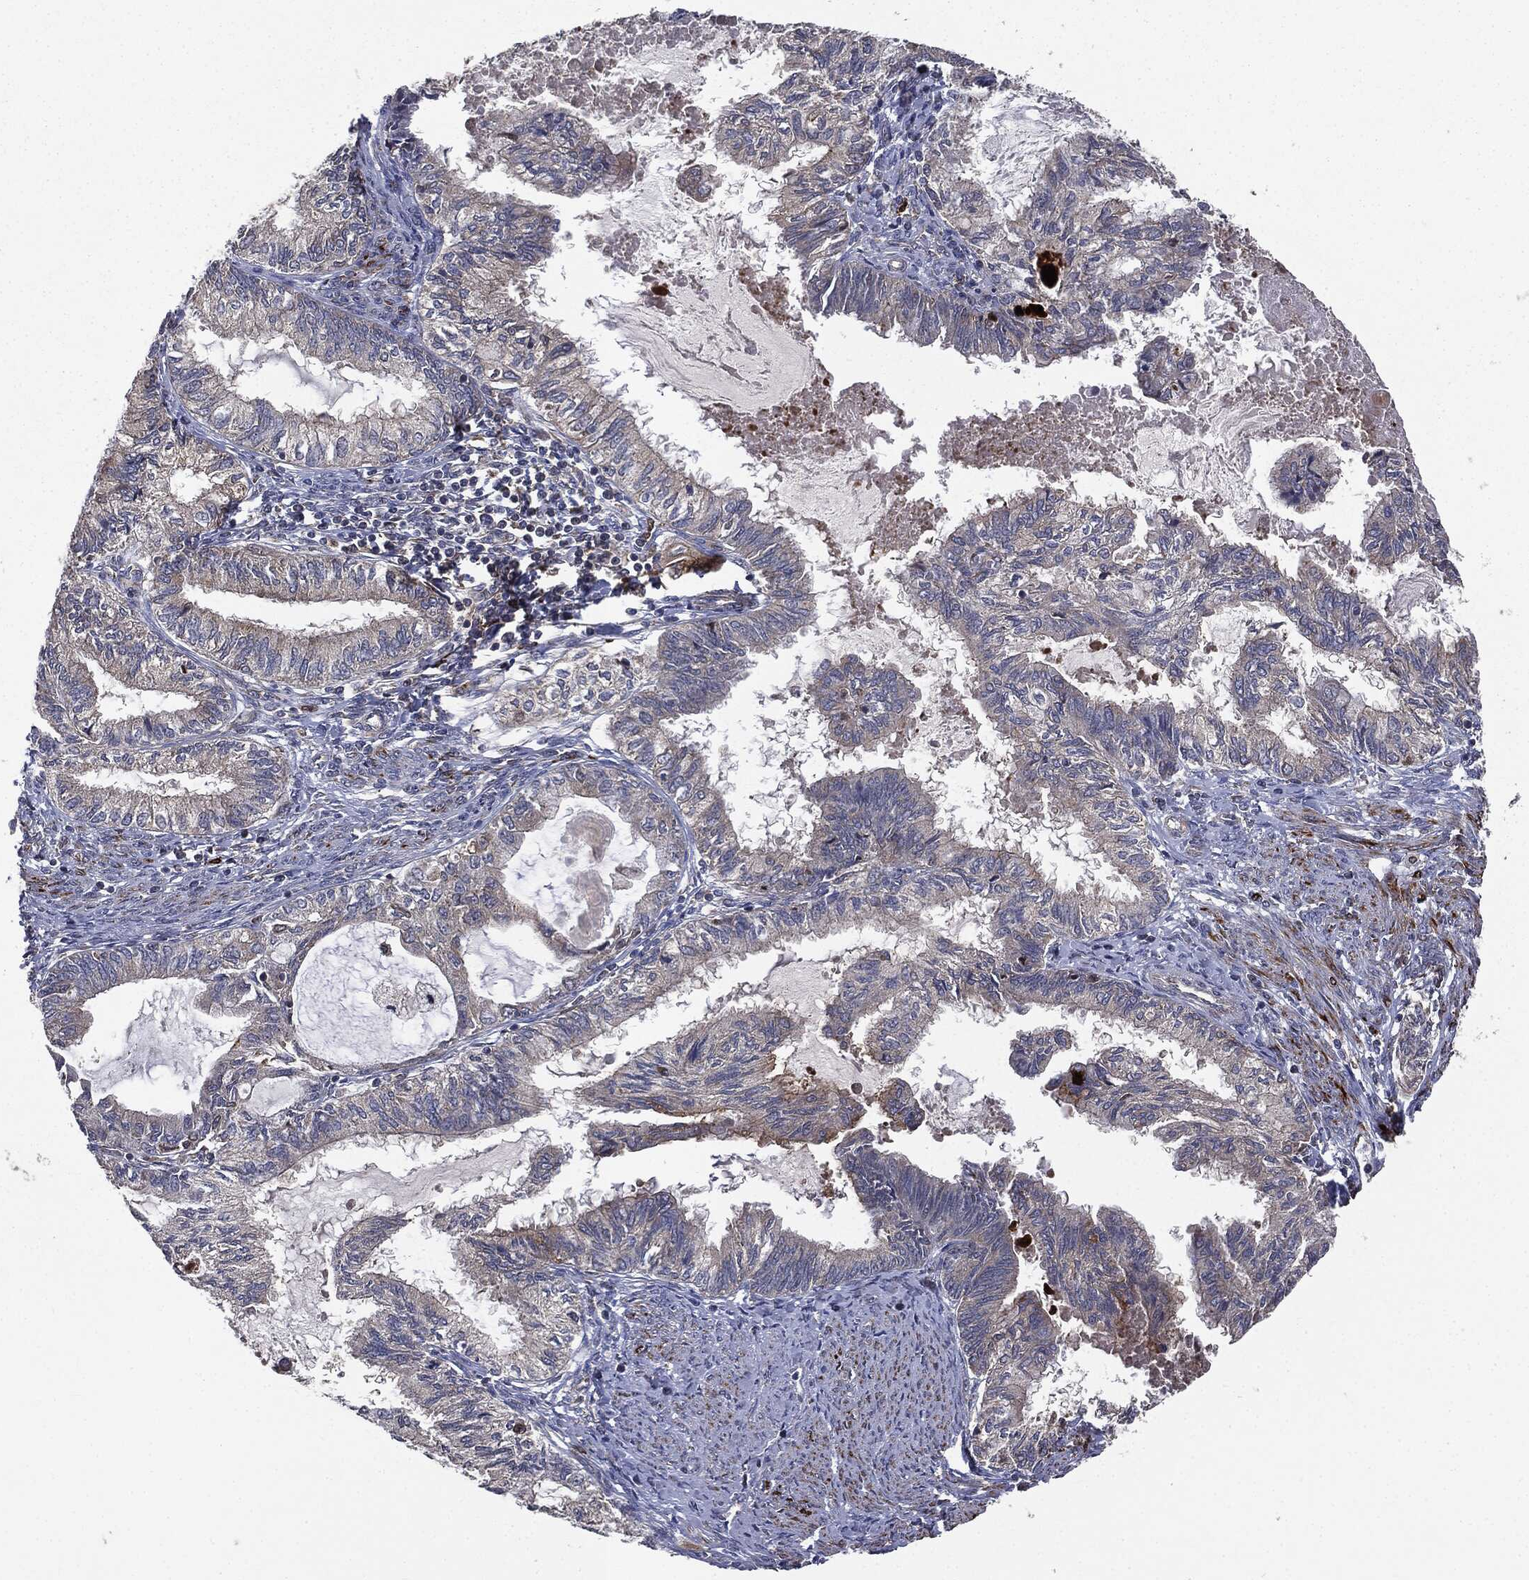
{"staining": {"intensity": "negative", "quantity": "none", "location": "none"}, "tissue": "endometrial cancer", "cell_type": "Tumor cells", "image_type": "cancer", "snomed": [{"axis": "morphology", "description": "Adenocarcinoma, NOS"}, {"axis": "topography", "description": "Endometrium"}], "caption": "DAB immunohistochemical staining of endometrial adenocarcinoma exhibits no significant staining in tumor cells.", "gene": "PLOD3", "patient": {"sex": "female", "age": 86}}